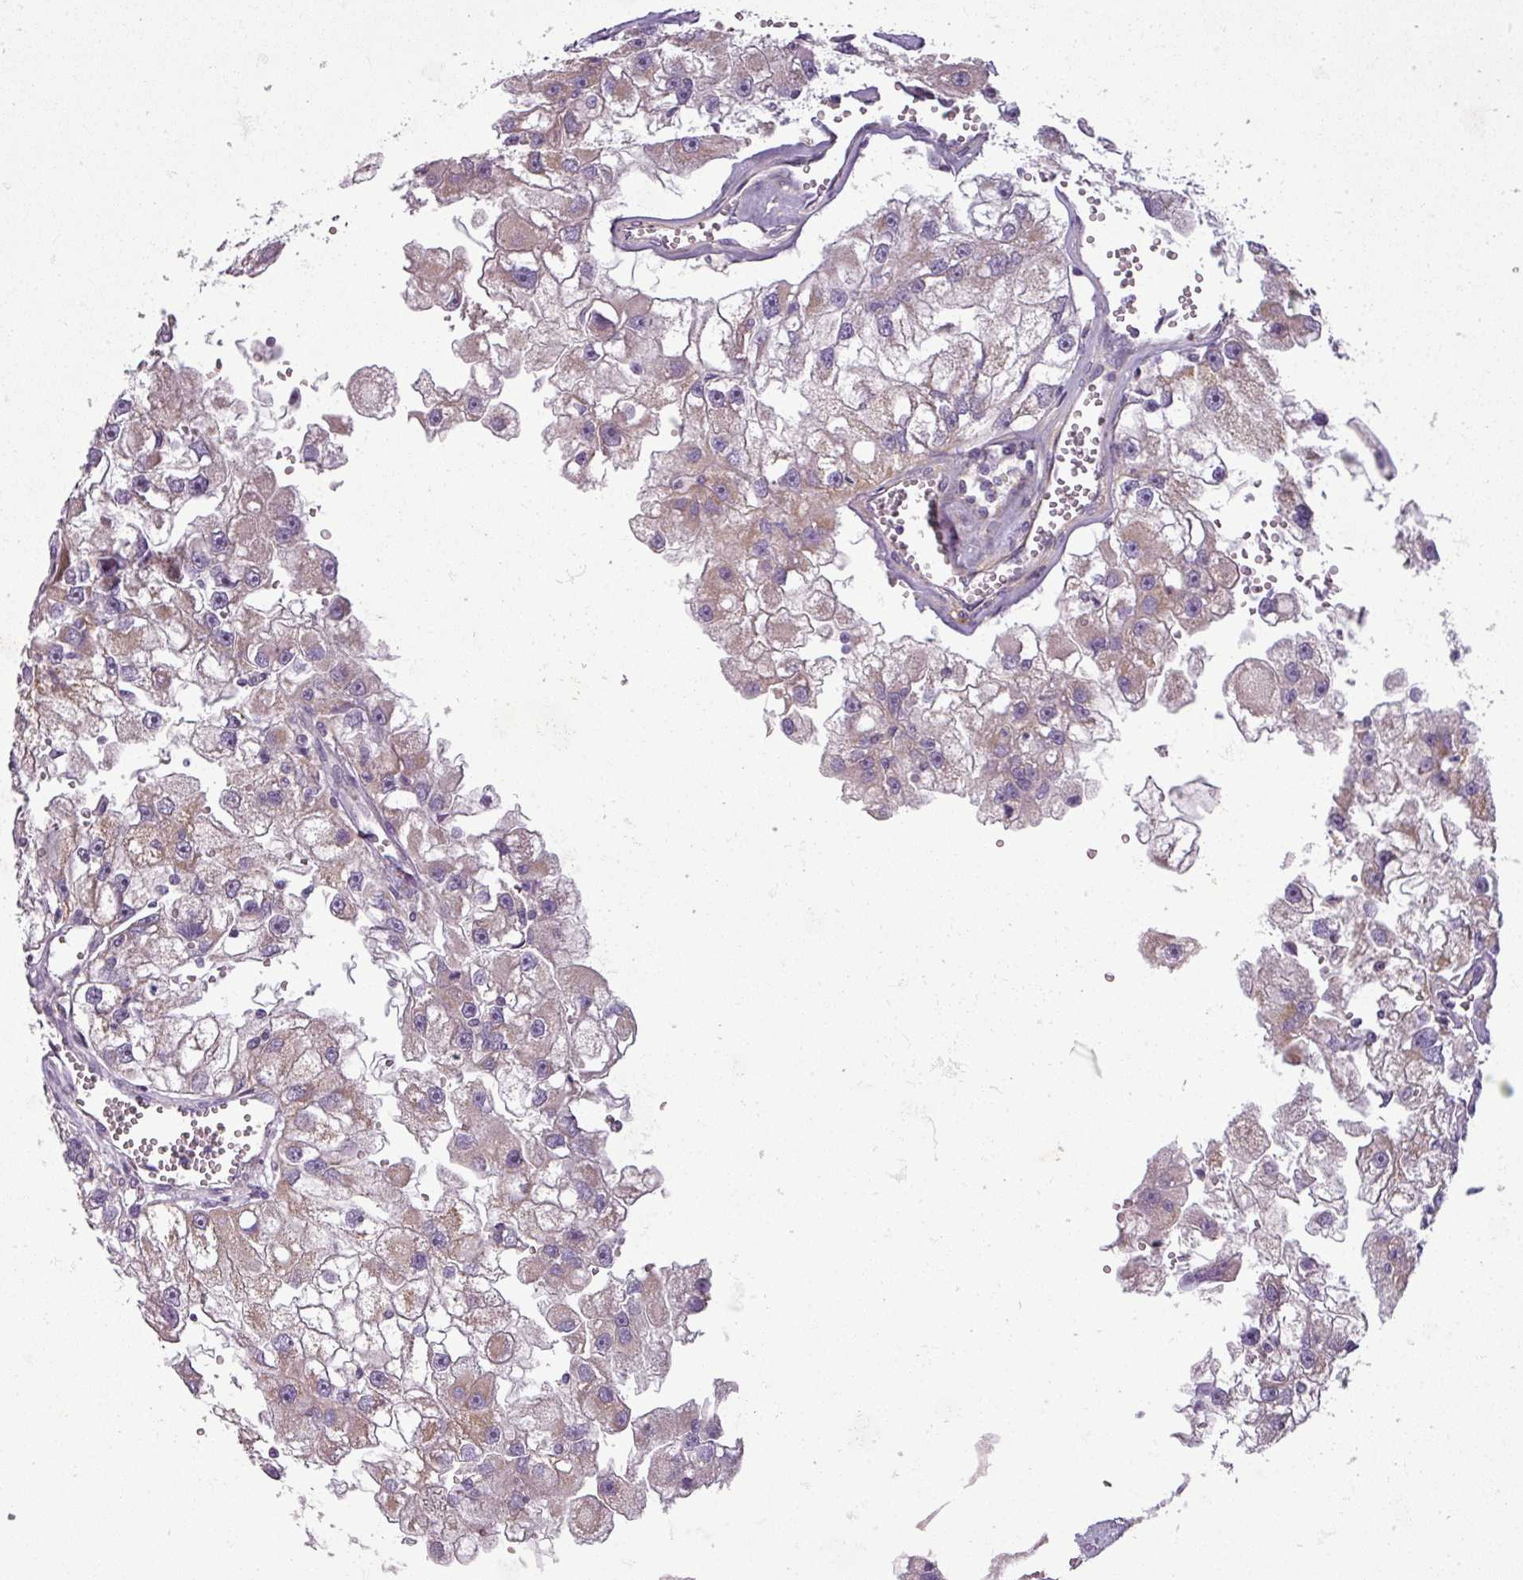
{"staining": {"intensity": "weak", "quantity": "25%-75%", "location": "cytoplasmic/membranous"}, "tissue": "renal cancer", "cell_type": "Tumor cells", "image_type": "cancer", "snomed": [{"axis": "morphology", "description": "Adenocarcinoma, NOS"}, {"axis": "topography", "description": "Kidney"}], "caption": "IHC micrograph of renal cancer (adenocarcinoma) stained for a protein (brown), which exhibits low levels of weak cytoplasmic/membranous staining in approximately 25%-75% of tumor cells.", "gene": "PNMA6A", "patient": {"sex": "male", "age": 63}}